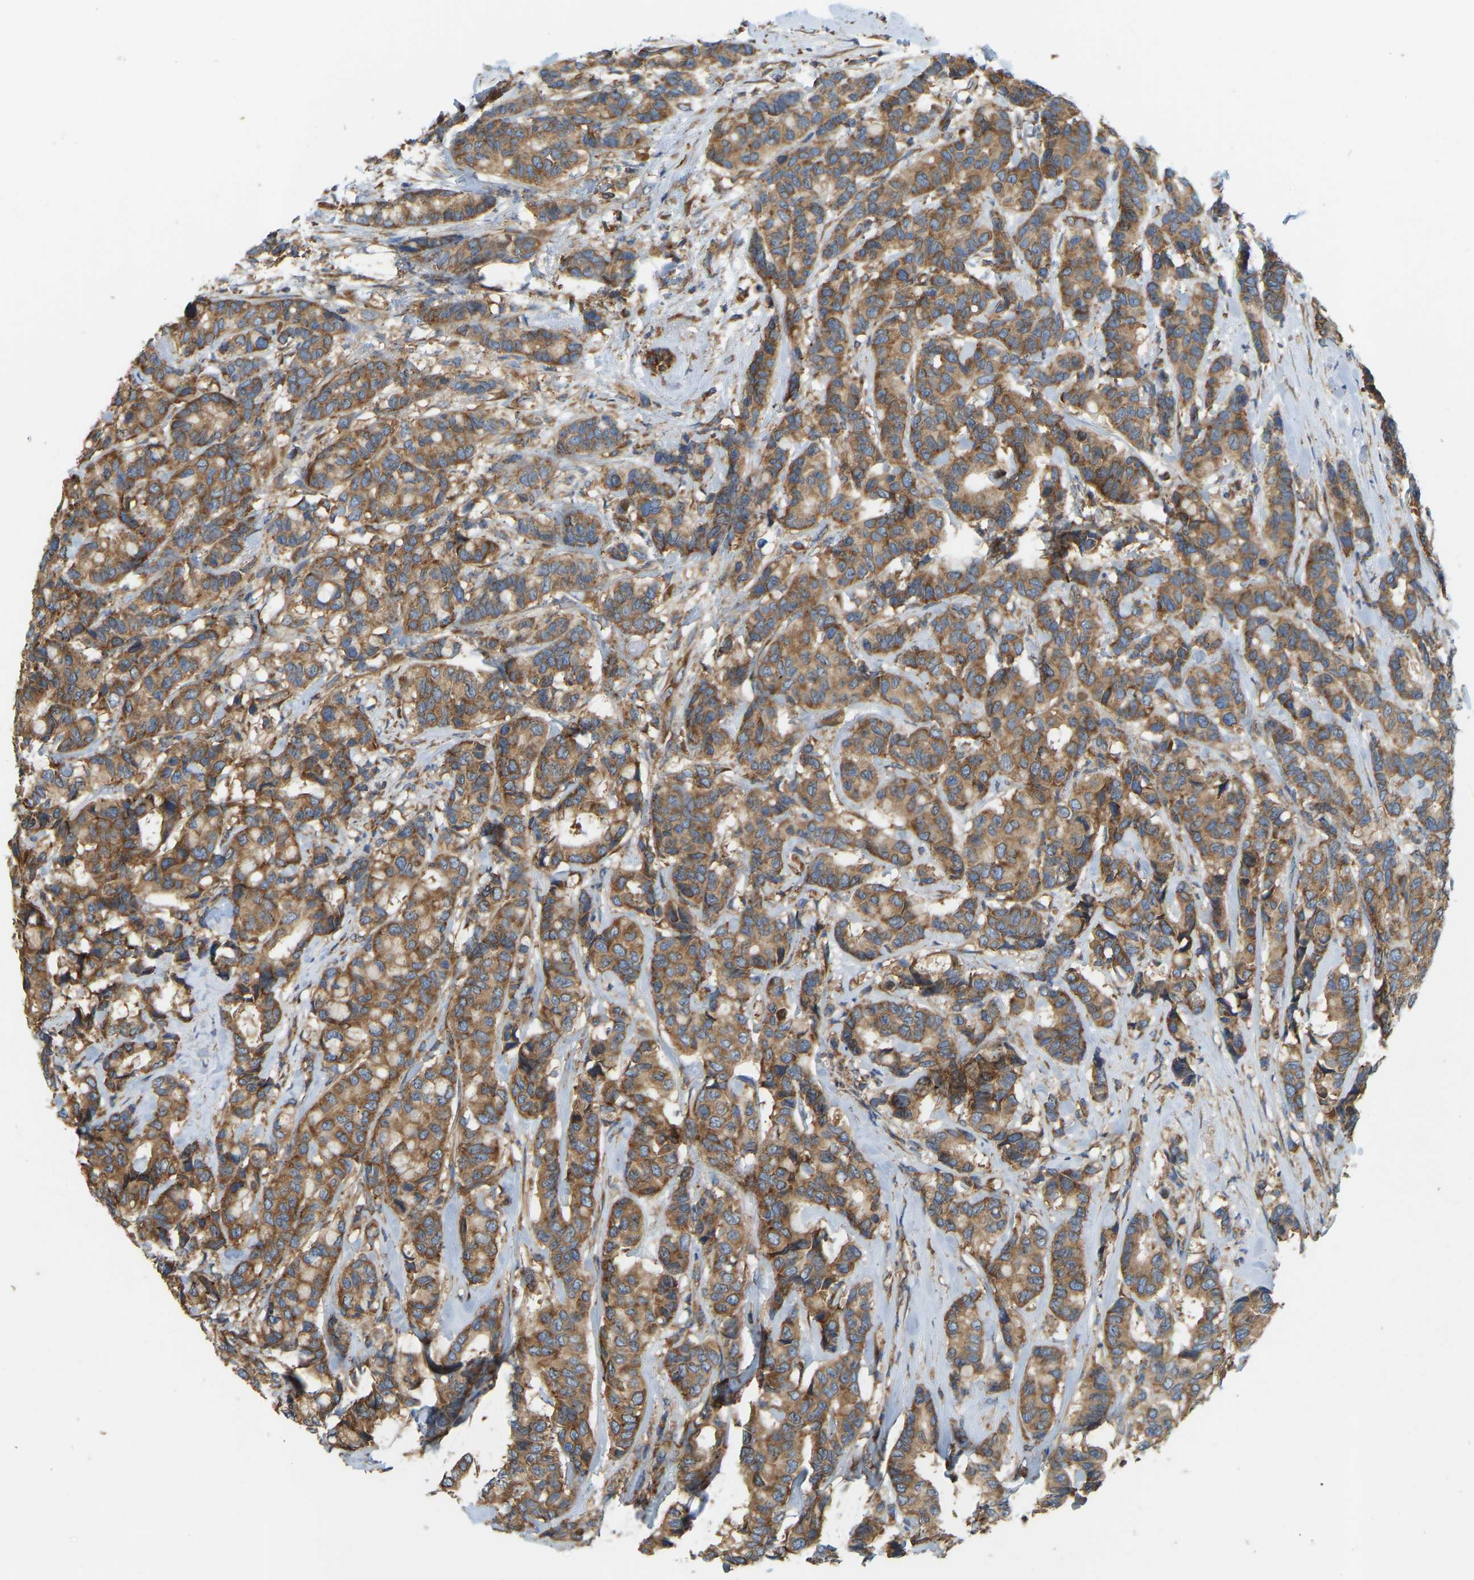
{"staining": {"intensity": "moderate", "quantity": ">75%", "location": "cytoplasmic/membranous"}, "tissue": "breast cancer", "cell_type": "Tumor cells", "image_type": "cancer", "snomed": [{"axis": "morphology", "description": "Duct carcinoma"}, {"axis": "topography", "description": "Breast"}], "caption": "Human breast infiltrating ductal carcinoma stained with a protein marker displays moderate staining in tumor cells.", "gene": "RPS6KB2", "patient": {"sex": "female", "age": 87}}